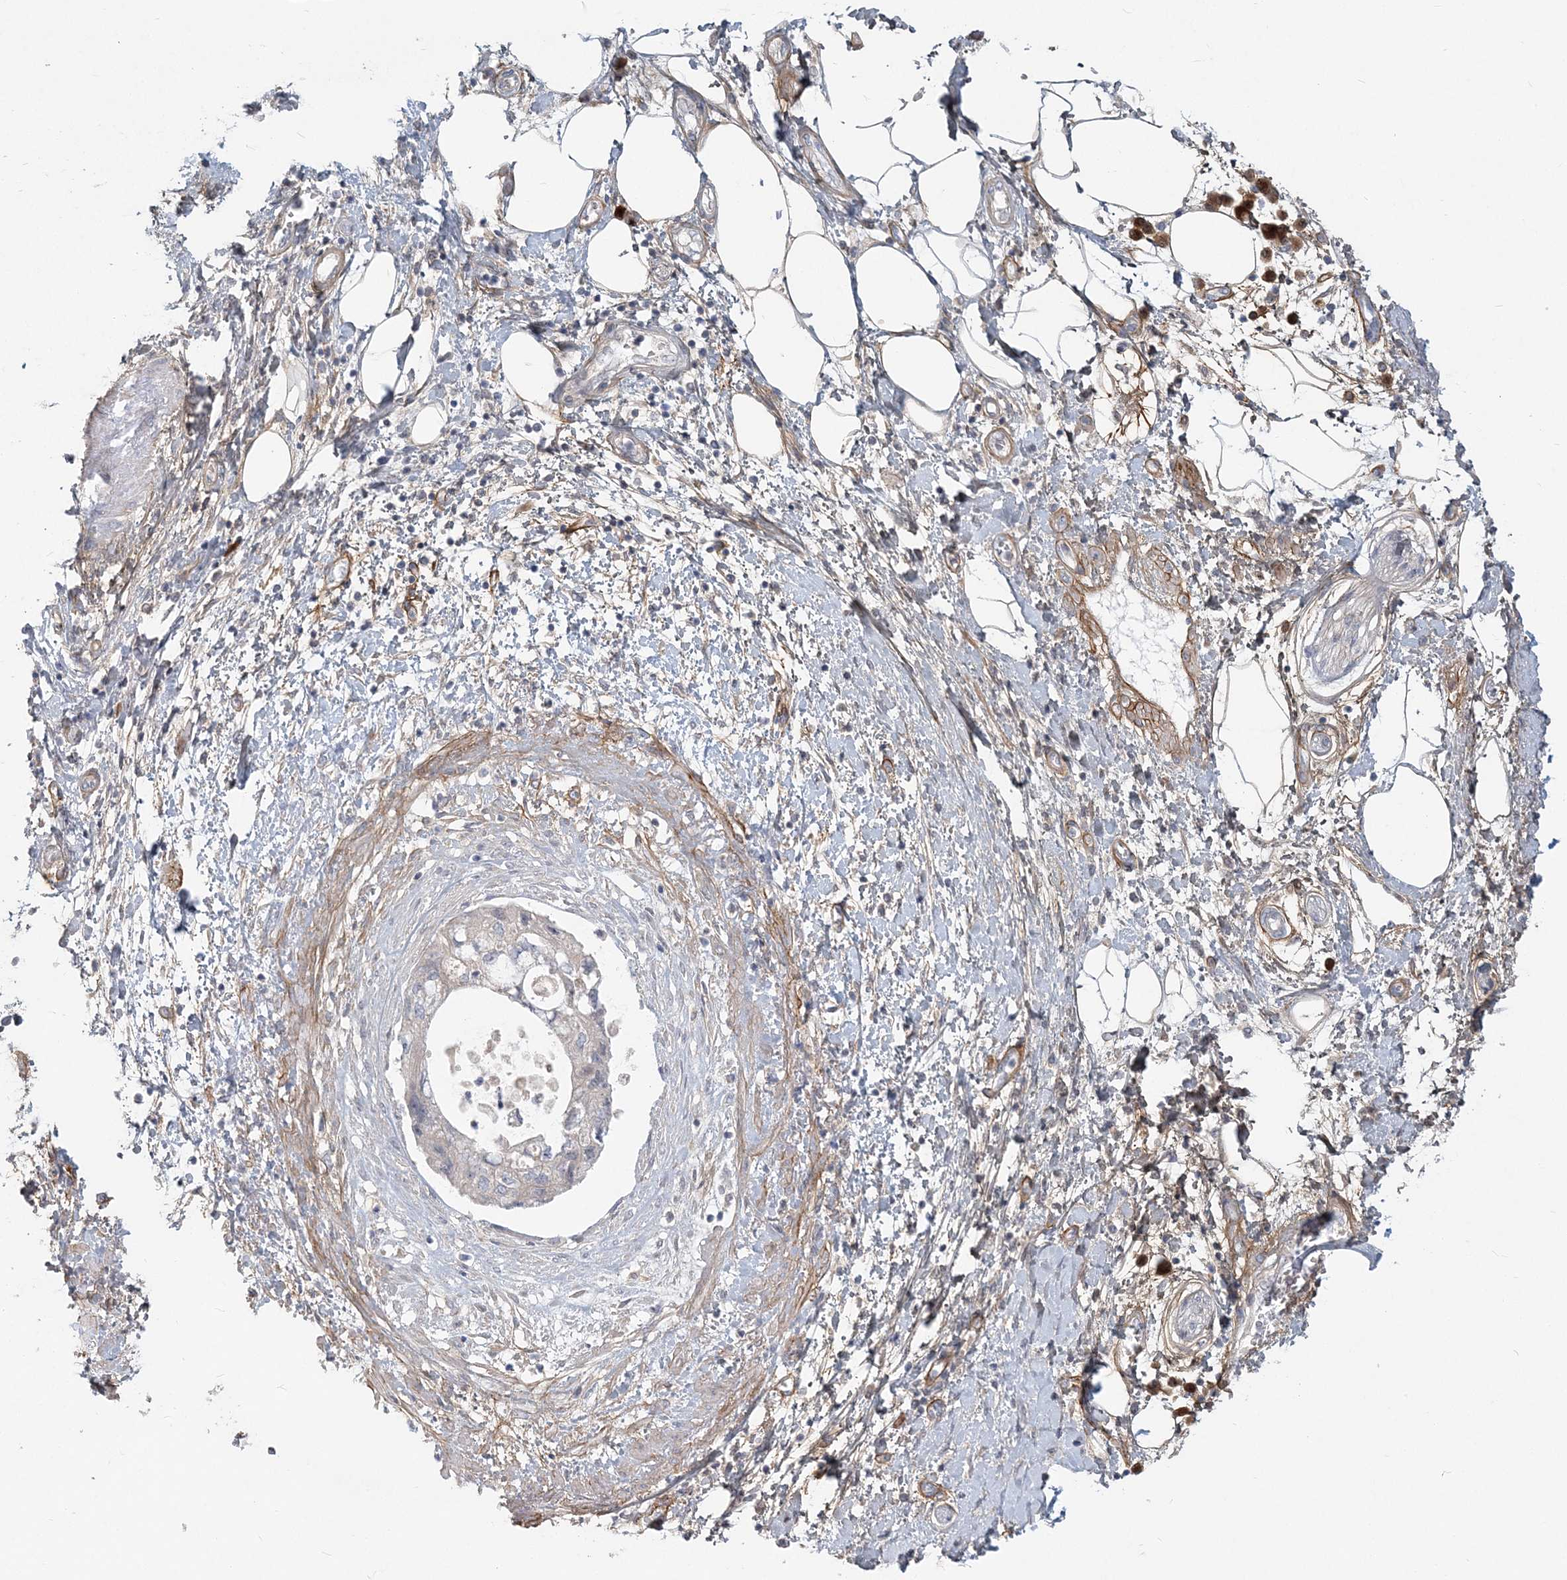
{"staining": {"intensity": "negative", "quantity": "none", "location": "none"}, "tissue": "pancreatic cancer", "cell_type": "Tumor cells", "image_type": "cancer", "snomed": [{"axis": "morphology", "description": "Adenocarcinoma, NOS"}, {"axis": "topography", "description": "Pancreas"}], "caption": "An immunohistochemistry (IHC) image of pancreatic cancer is shown. There is no staining in tumor cells of pancreatic cancer. (Brightfield microscopy of DAB (3,3'-diaminobenzidine) immunohistochemistry at high magnification).", "gene": "GMPPA", "patient": {"sex": "female", "age": 73}}